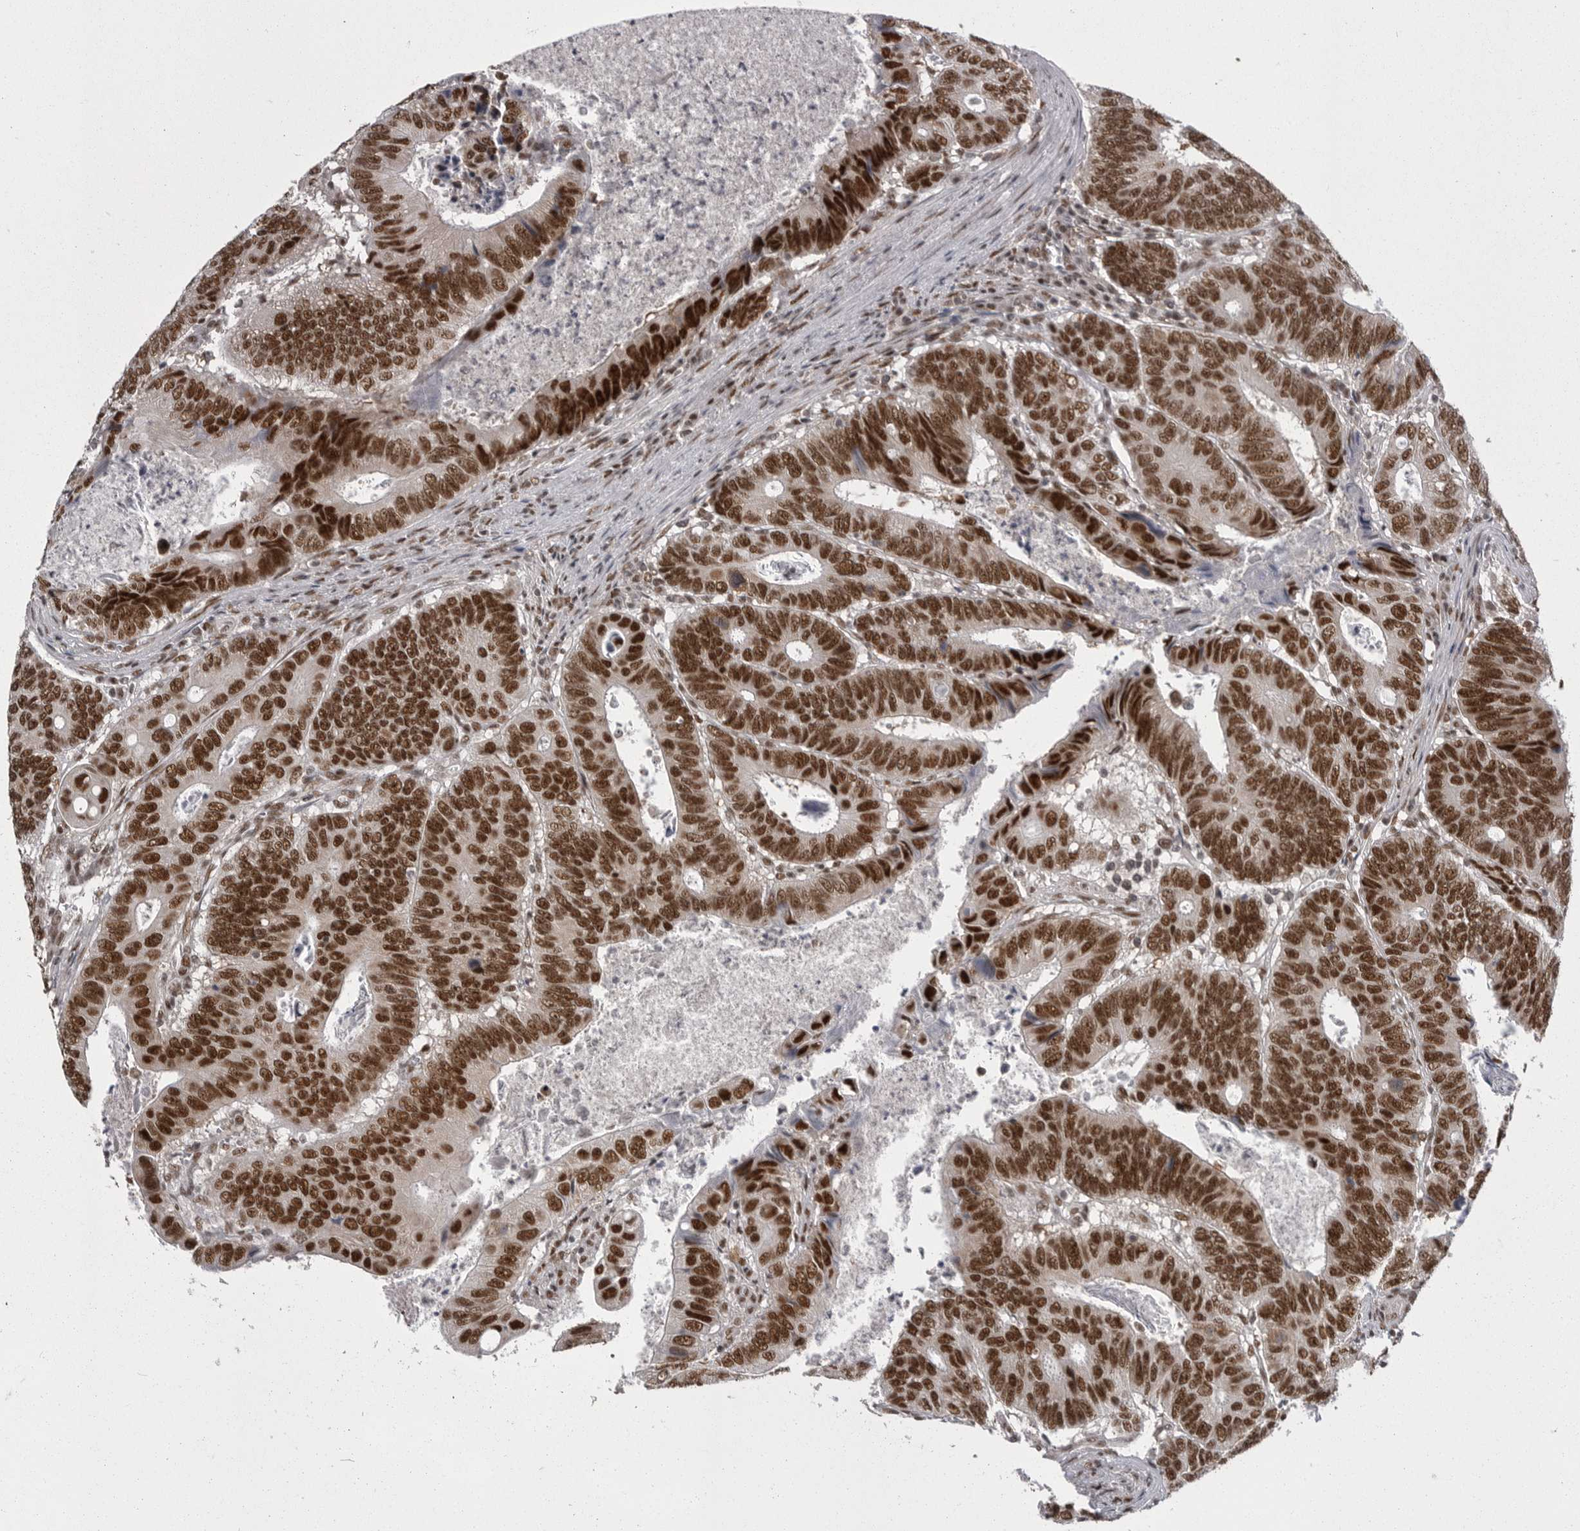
{"staining": {"intensity": "strong", "quantity": ">75%", "location": "nuclear"}, "tissue": "colorectal cancer", "cell_type": "Tumor cells", "image_type": "cancer", "snomed": [{"axis": "morphology", "description": "Adenocarcinoma, NOS"}, {"axis": "topography", "description": "Colon"}], "caption": "Tumor cells show strong nuclear positivity in approximately >75% of cells in colorectal cancer (adenocarcinoma).", "gene": "MEPCE", "patient": {"sex": "male", "age": 72}}